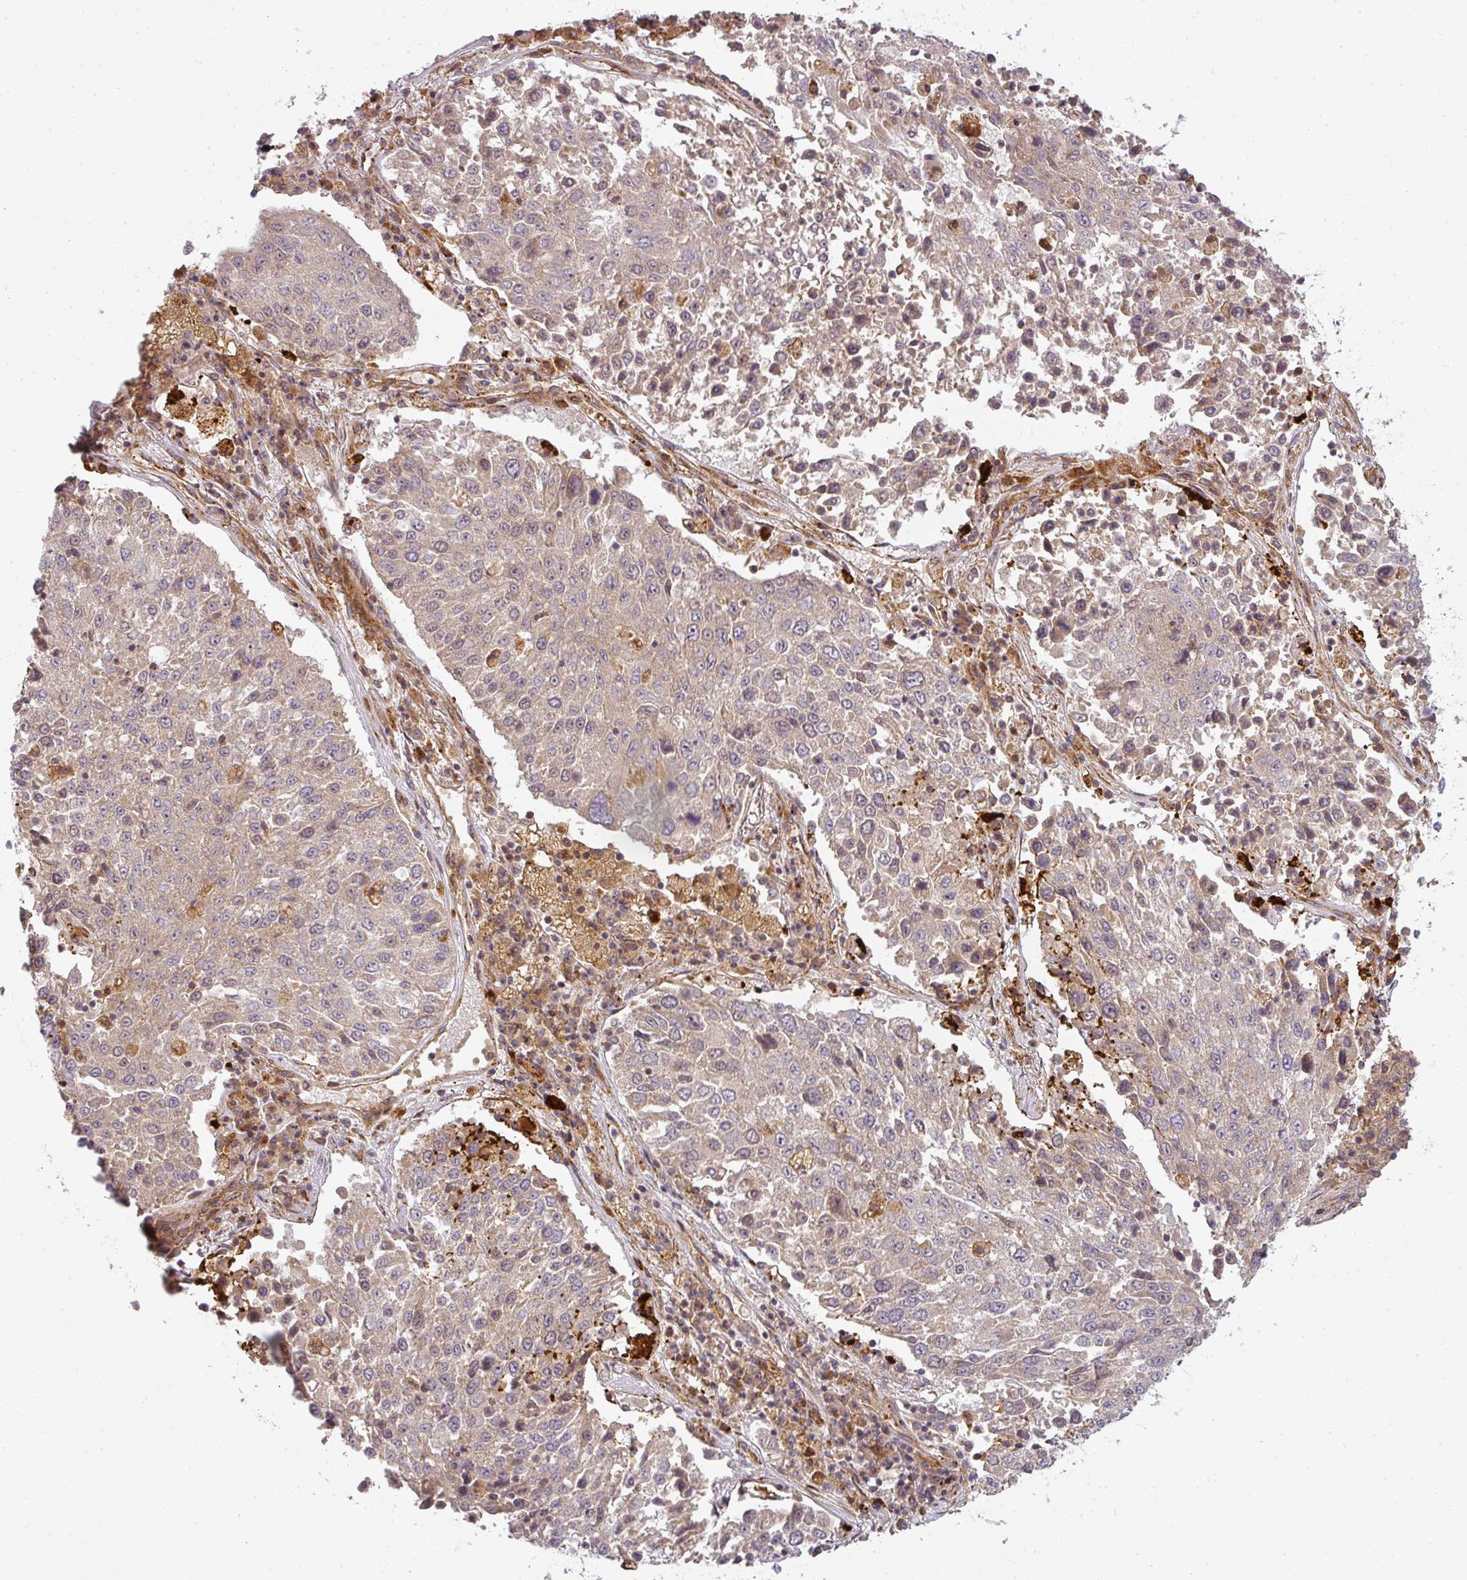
{"staining": {"intensity": "weak", "quantity": "<25%", "location": "cytoplasmic/membranous"}, "tissue": "lung cancer", "cell_type": "Tumor cells", "image_type": "cancer", "snomed": [{"axis": "morphology", "description": "Squamous cell carcinoma, NOS"}, {"axis": "topography", "description": "Lung"}], "caption": "This is an immunohistochemistry (IHC) photomicrograph of human lung cancer (squamous cell carcinoma). There is no staining in tumor cells.", "gene": "CNOT1", "patient": {"sex": "male", "age": 65}}